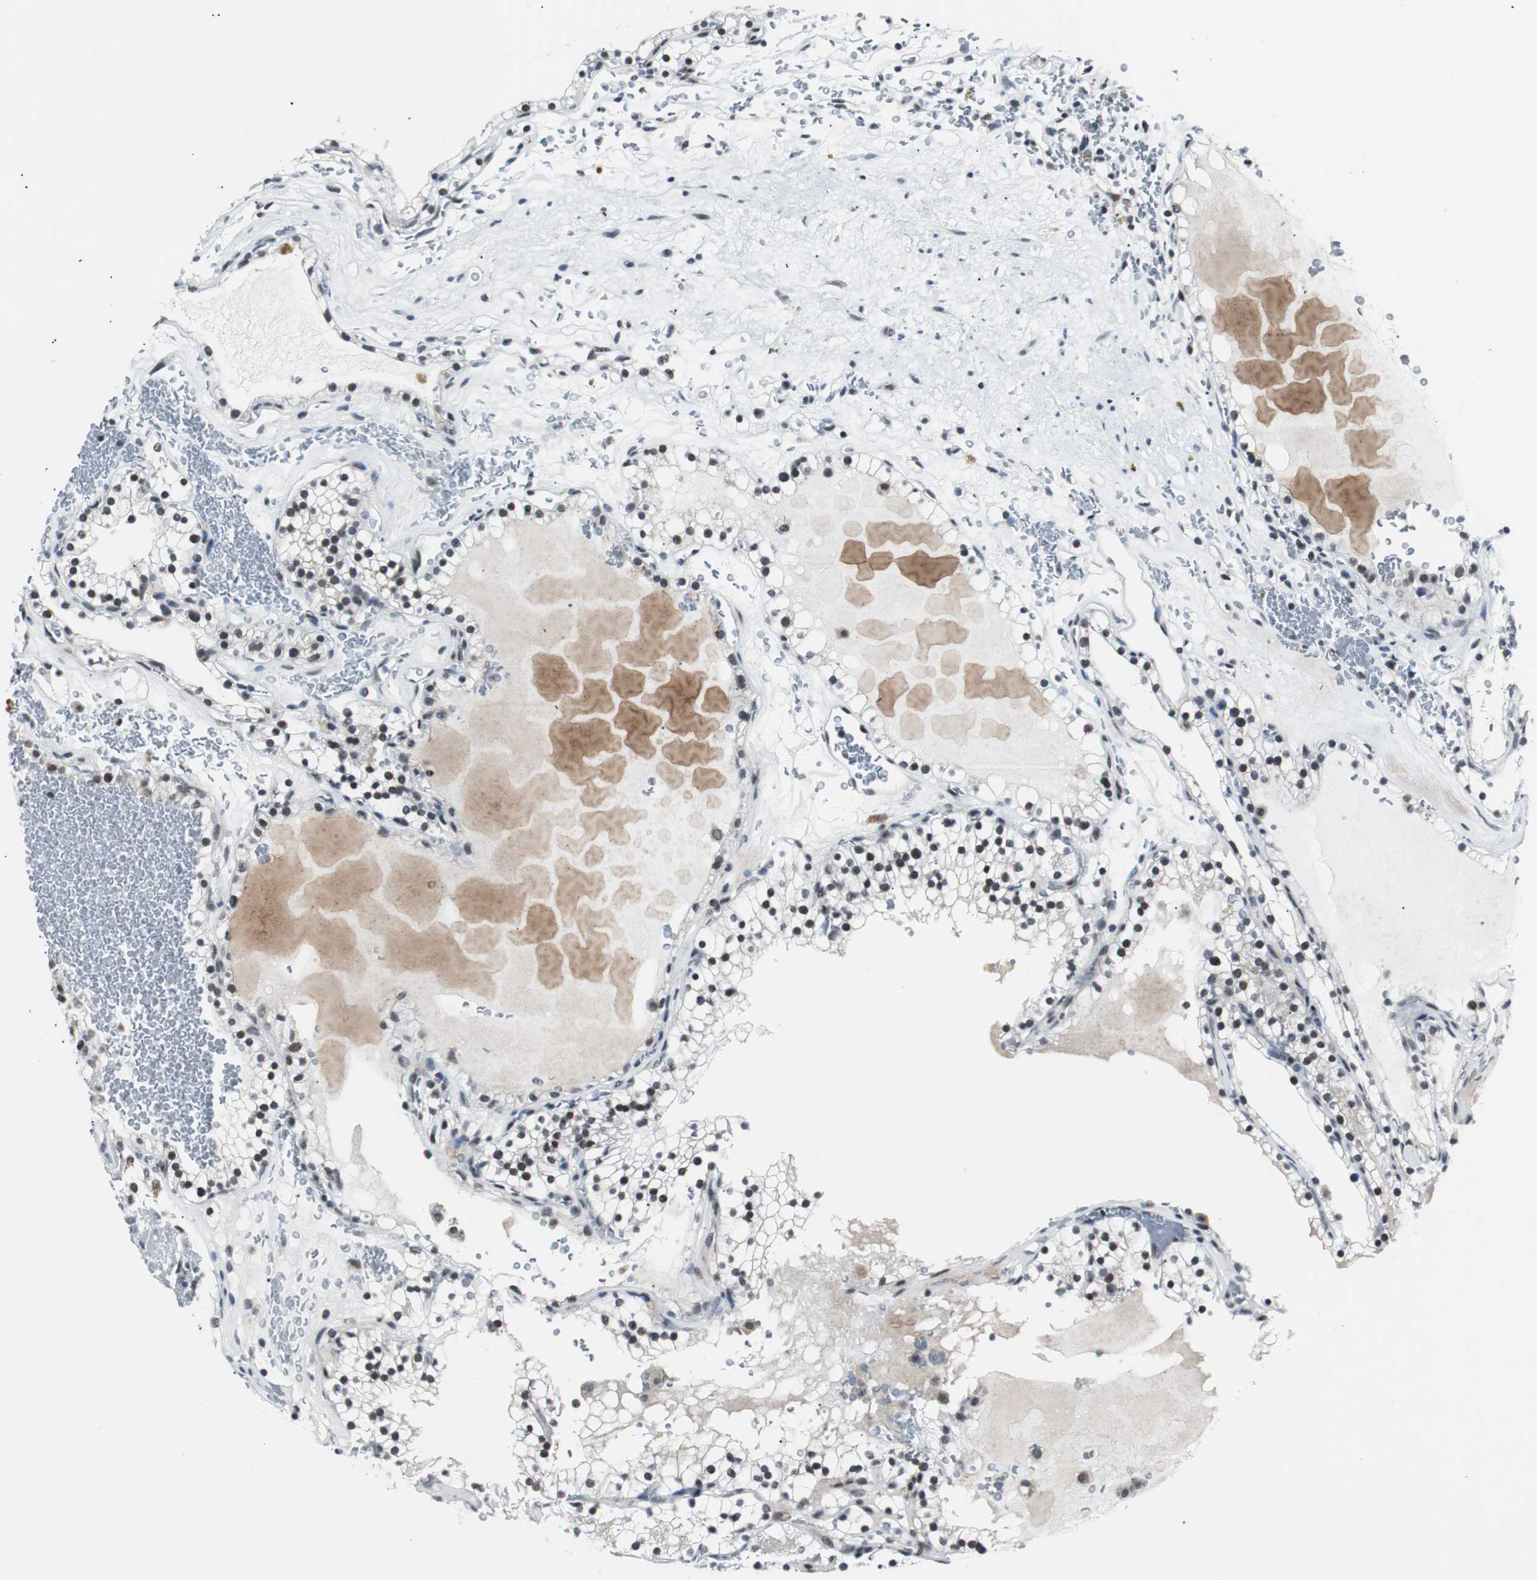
{"staining": {"intensity": "moderate", "quantity": ">75%", "location": "nuclear"}, "tissue": "renal cancer", "cell_type": "Tumor cells", "image_type": "cancer", "snomed": [{"axis": "morphology", "description": "Adenocarcinoma, NOS"}, {"axis": "topography", "description": "Kidney"}], "caption": "About >75% of tumor cells in human renal adenocarcinoma display moderate nuclear protein expression as visualized by brown immunohistochemical staining.", "gene": "MTA1", "patient": {"sex": "female", "age": 41}}